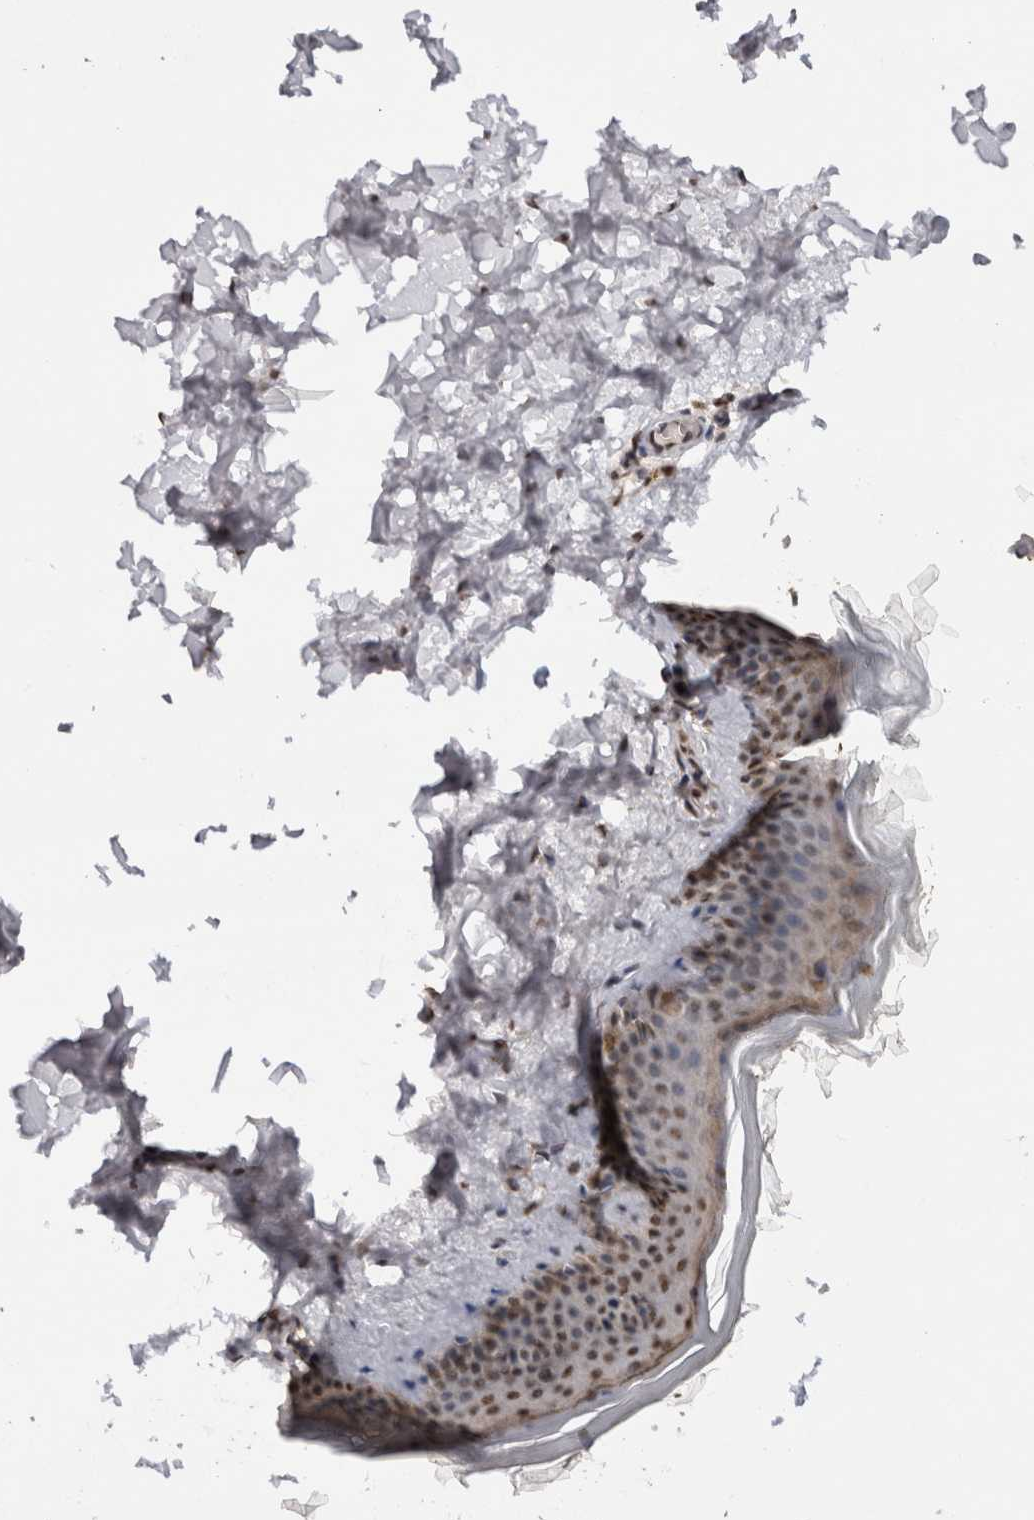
{"staining": {"intensity": "negative", "quantity": "none", "location": "none"}, "tissue": "skin", "cell_type": "Fibroblasts", "image_type": "normal", "snomed": [{"axis": "morphology", "description": "Normal tissue, NOS"}, {"axis": "topography", "description": "Skin"}], "caption": "IHC of normal skin demonstrates no expression in fibroblasts. The staining is performed using DAB brown chromogen with nuclei counter-stained in using hematoxylin.", "gene": "RPS6KA2", "patient": {"sex": "female", "age": 27}}